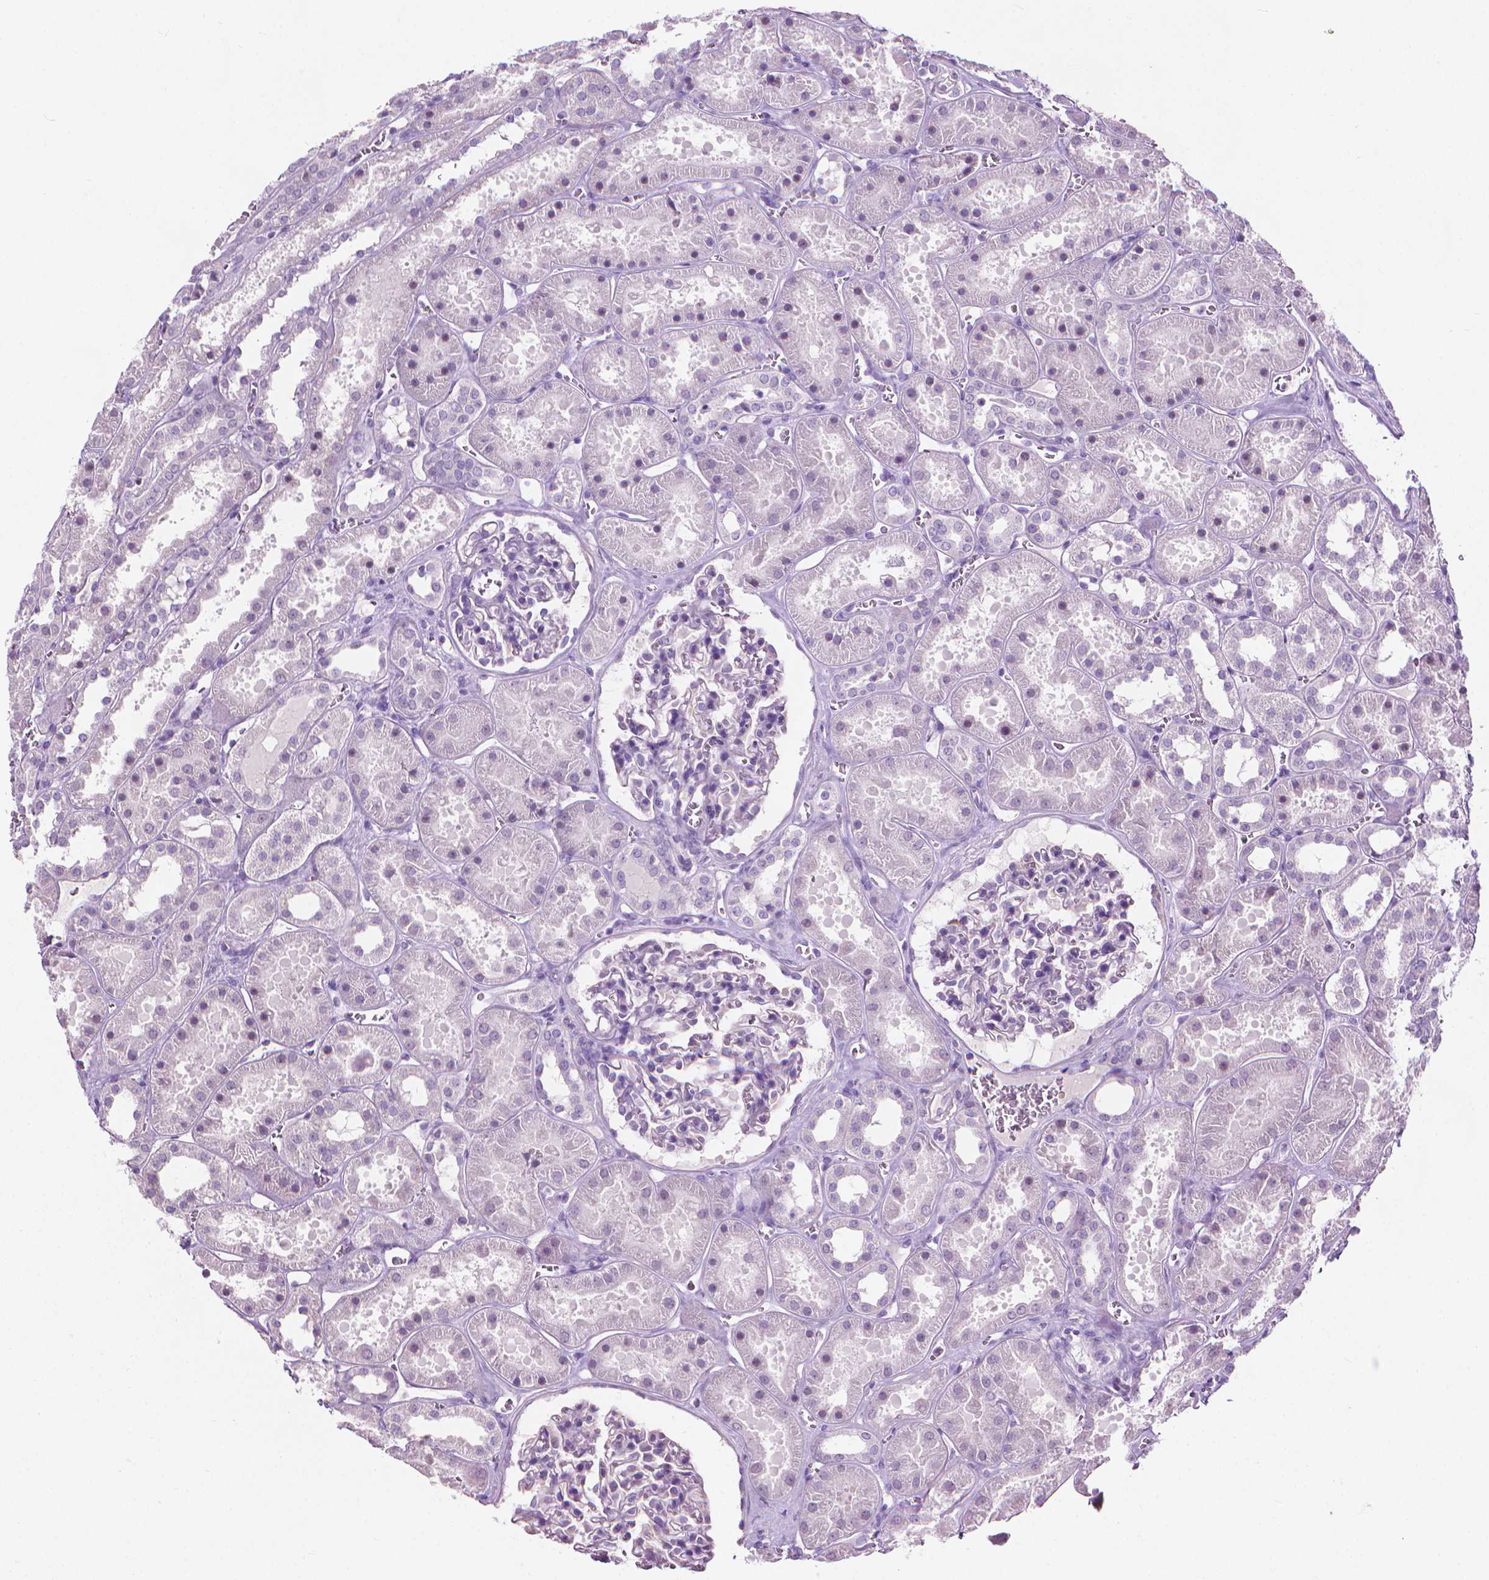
{"staining": {"intensity": "negative", "quantity": "none", "location": "none"}, "tissue": "kidney", "cell_type": "Cells in glomeruli", "image_type": "normal", "snomed": [{"axis": "morphology", "description": "Normal tissue, NOS"}, {"axis": "topography", "description": "Kidney"}], "caption": "Immunohistochemistry (IHC) image of unremarkable kidney: human kidney stained with DAB (3,3'-diaminobenzidine) reveals no significant protein expression in cells in glomeruli. The staining is performed using DAB (3,3'-diaminobenzidine) brown chromogen with nuclei counter-stained in using hematoxylin.", "gene": "KRT73", "patient": {"sex": "female", "age": 41}}